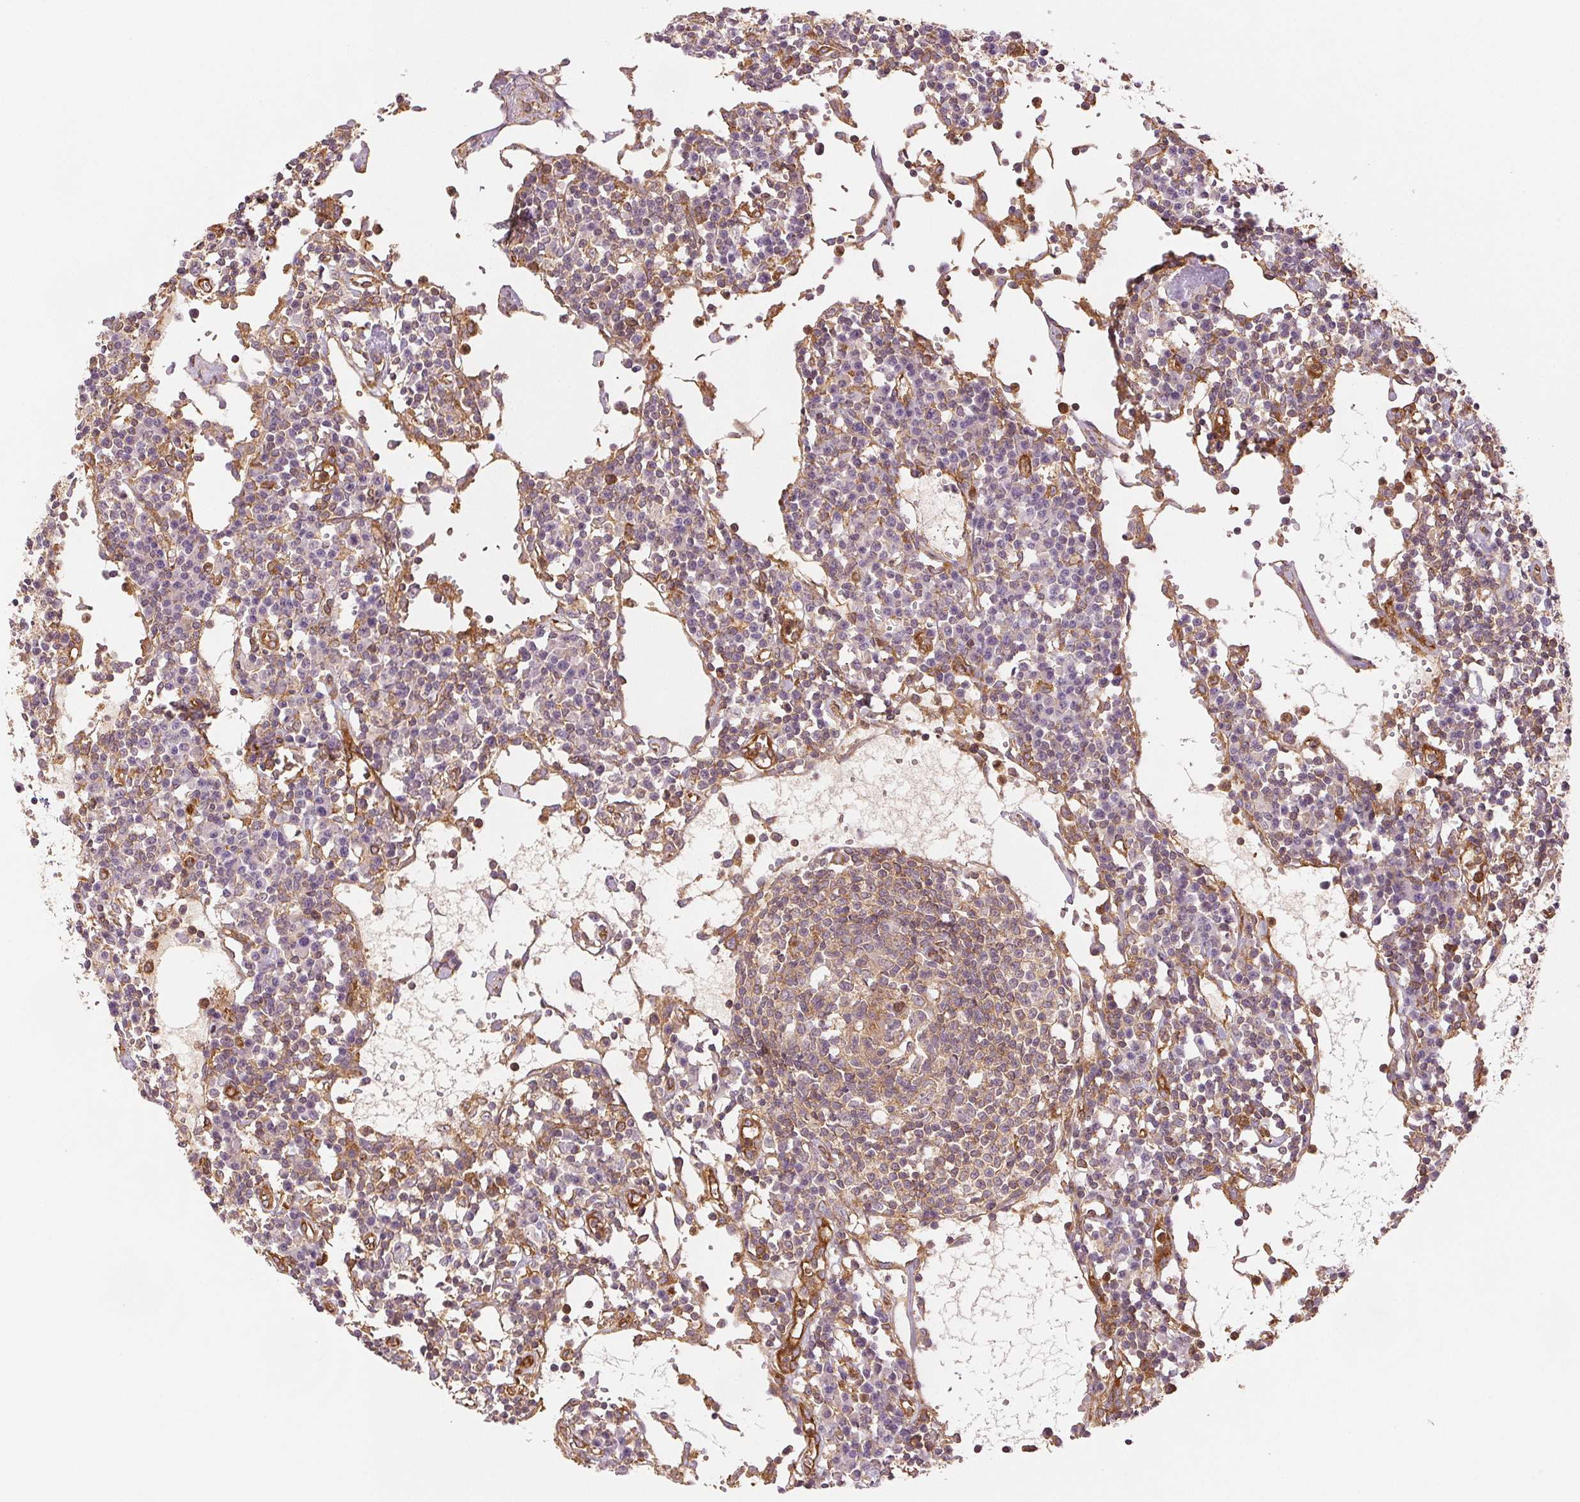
{"staining": {"intensity": "weak", "quantity": "25%-75%", "location": "cytoplasmic/membranous"}, "tissue": "lymph node", "cell_type": "Germinal center cells", "image_type": "normal", "snomed": [{"axis": "morphology", "description": "Normal tissue, NOS"}, {"axis": "topography", "description": "Lymph node"}], "caption": "A high-resolution photomicrograph shows immunohistochemistry staining of unremarkable lymph node, which reveals weak cytoplasmic/membranous expression in about 25%-75% of germinal center cells. (DAB IHC with brightfield microscopy, high magnification).", "gene": "DIAPH2", "patient": {"sex": "female", "age": 78}}